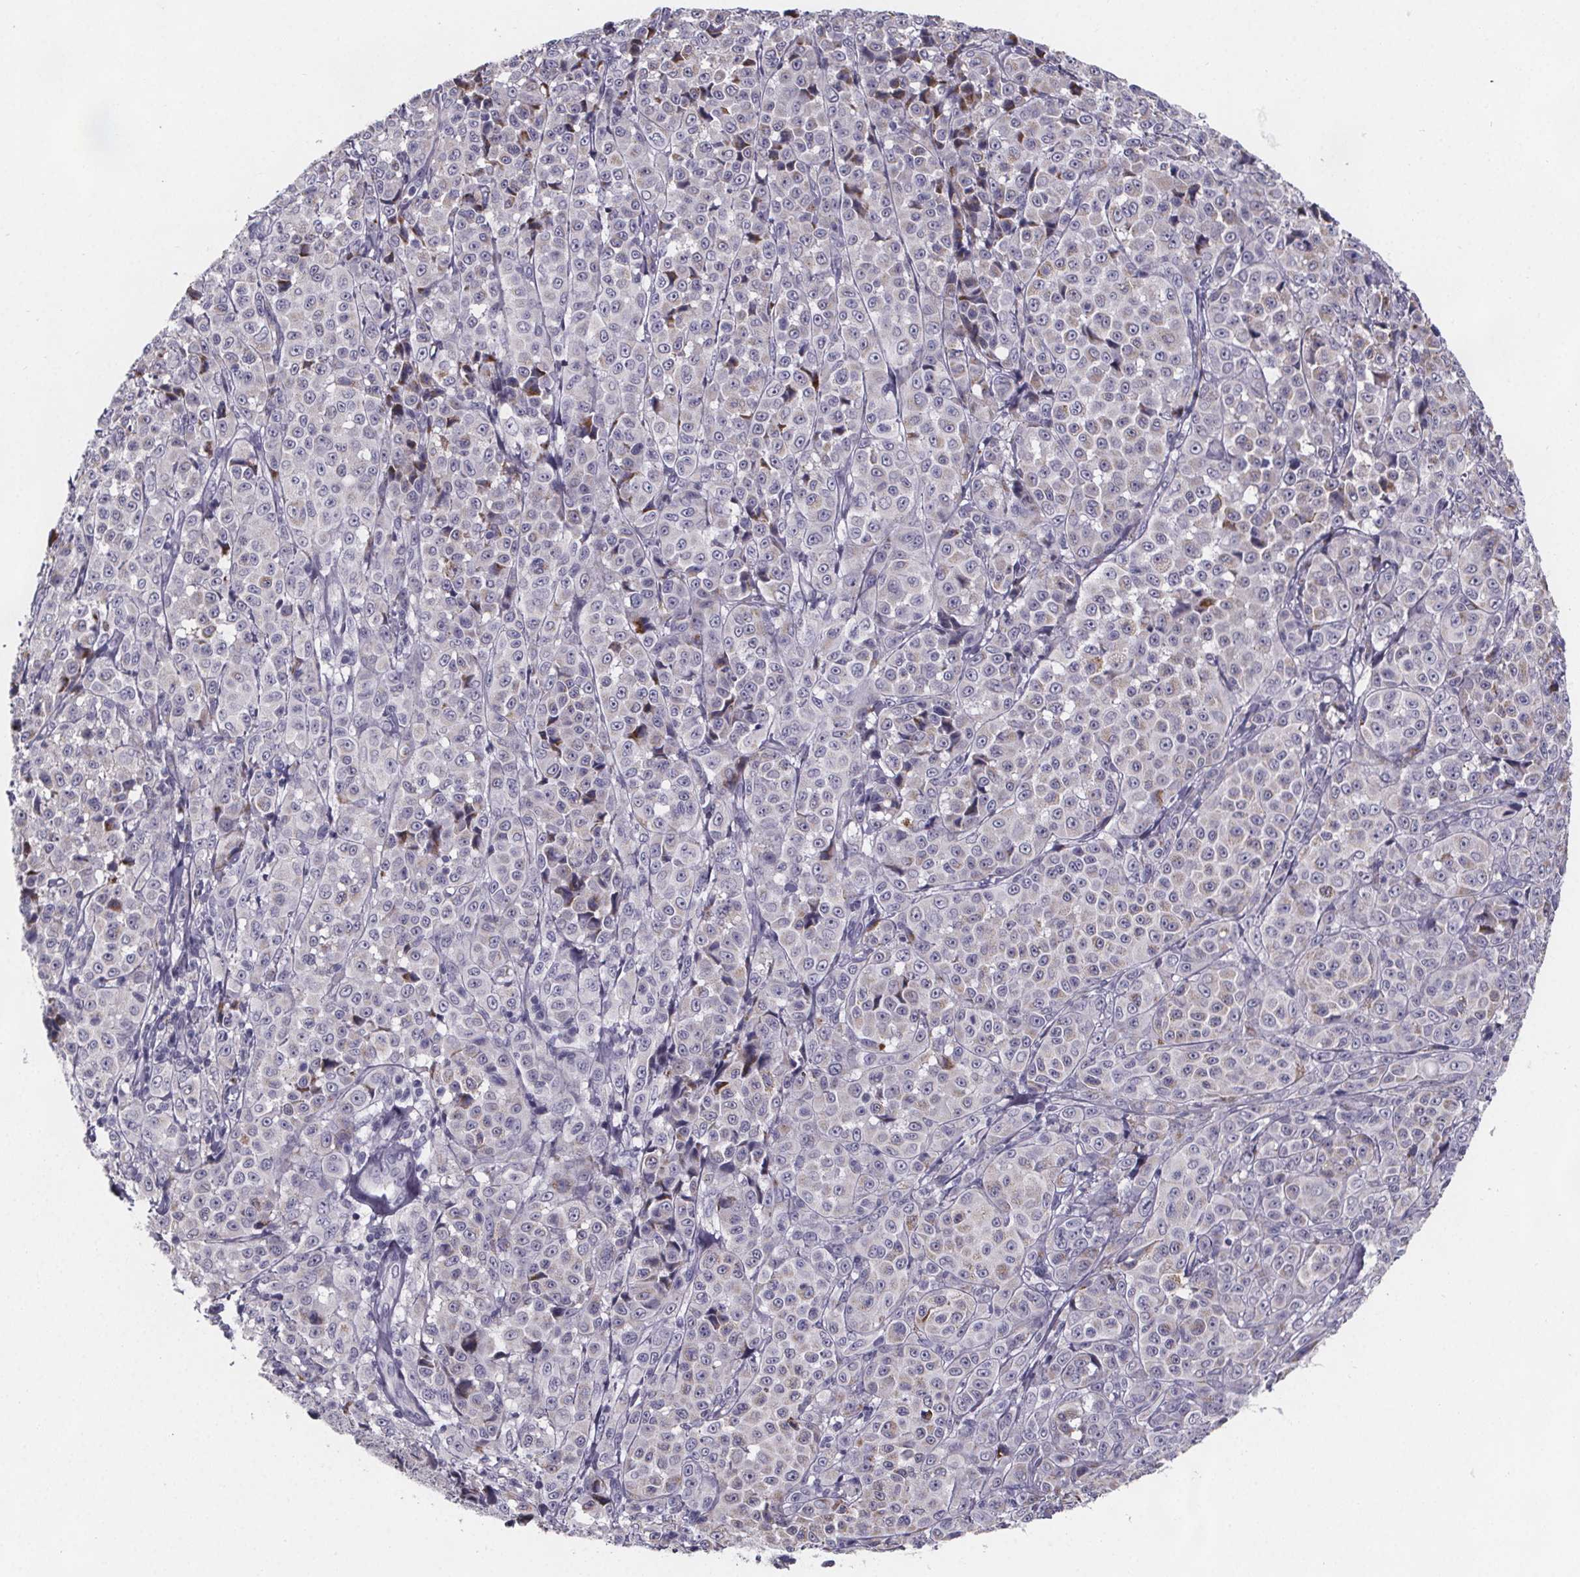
{"staining": {"intensity": "negative", "quantity": "none", "location": "none"}, "tissue": "melanoma", "cell_type": "Tumor cells", "image_type": "cancer", "snomed": [{"axis": "morphology", "description": "Malignant melanoma, NOS"}, {"axis": "topography", "description": "Skin"}], "caption": "Immunohistochemistry (IHC) of human melanoma exhibits no staining in tumor cells.", "gene": "PAH", "patient": {"sex": "male", "age": 89}}